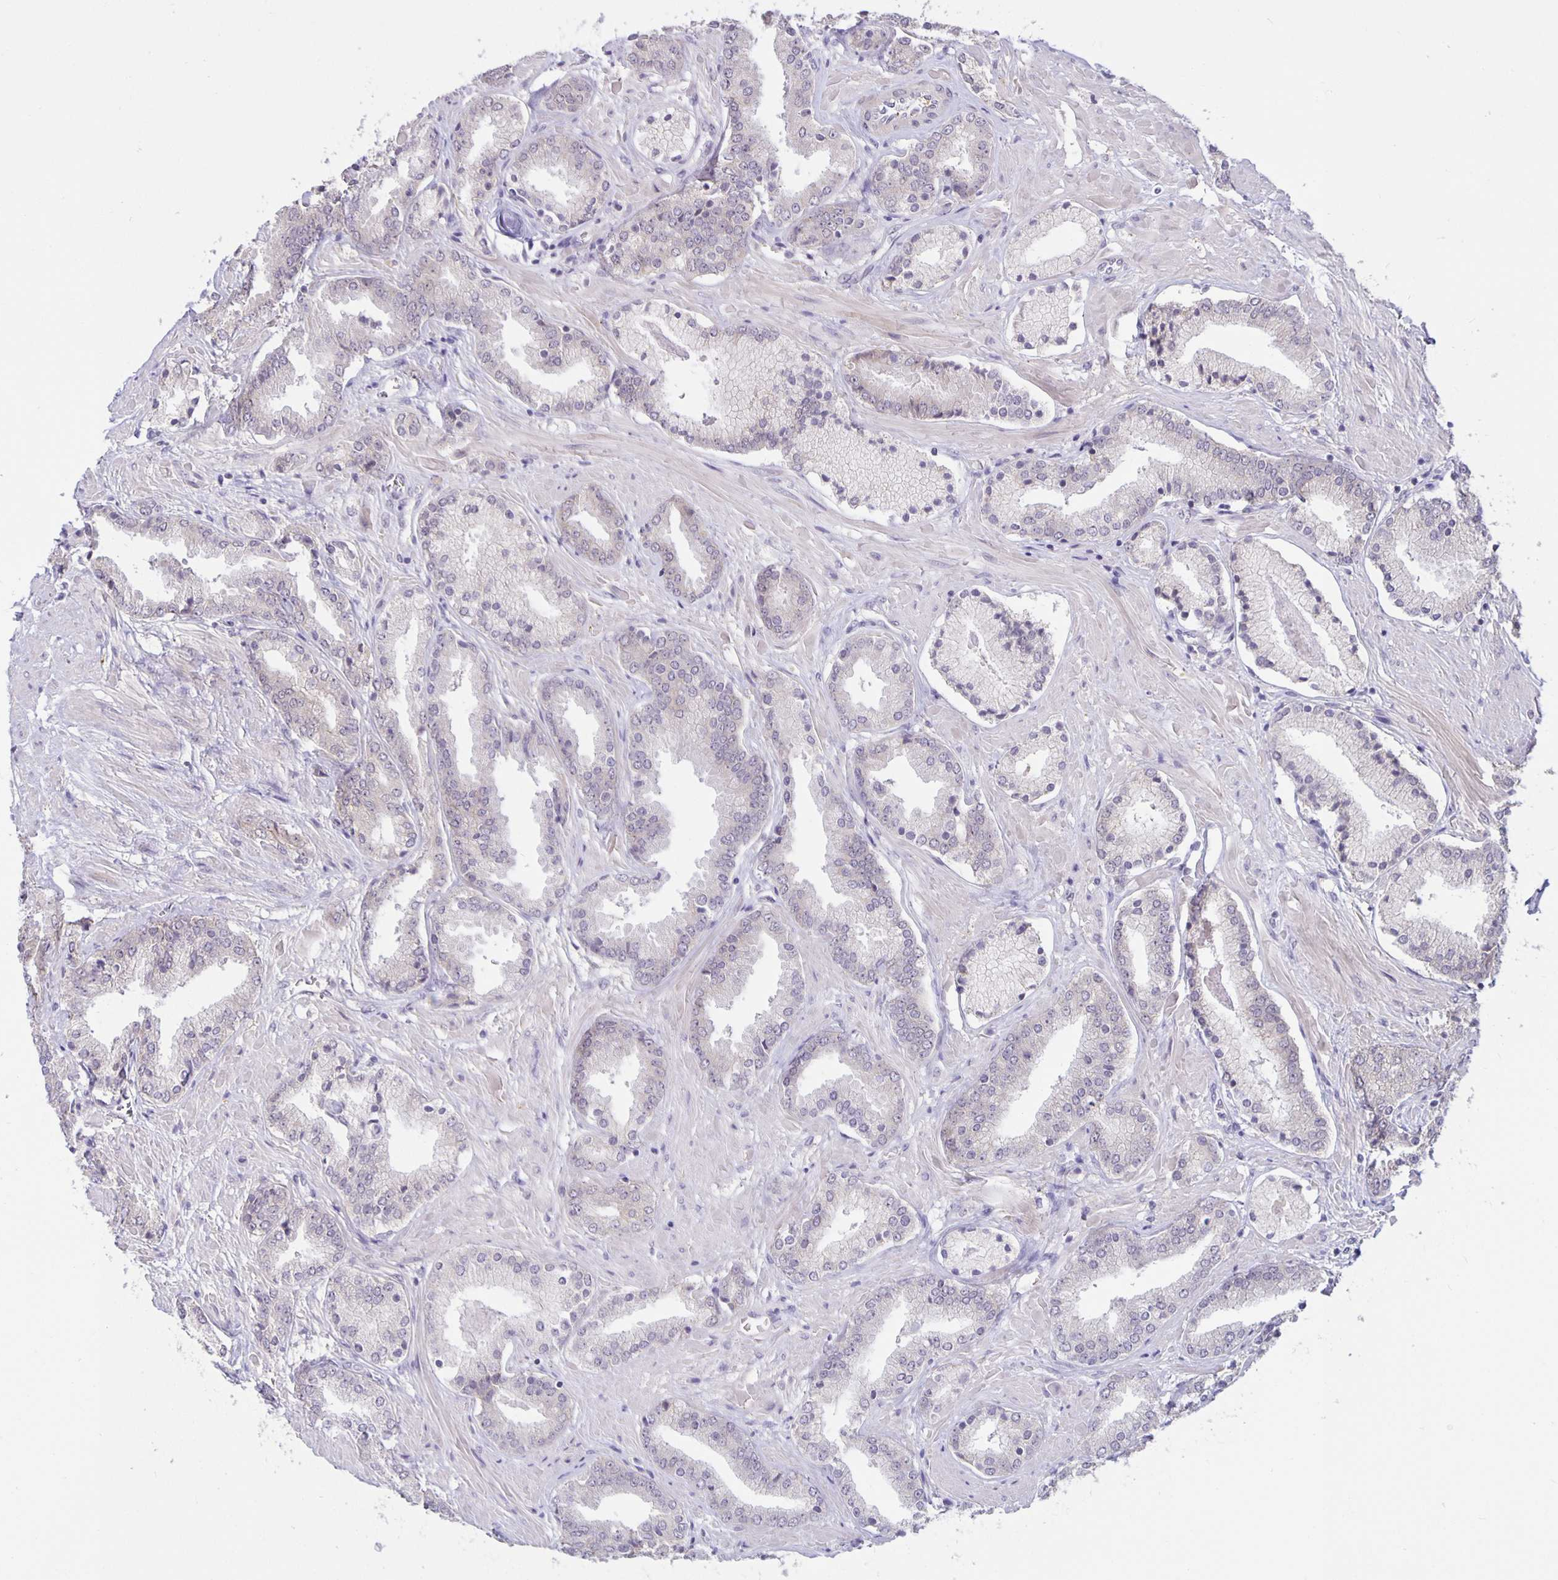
{"staining": {"intensity": "weak", "quantity": "<25%", "location": "cytoplasmic/membranous"}, "tissue": "prostate cancer", "cell_type": "Tumor cells", "image_type": "cancer", "snomed": [{"axis": "morphology", "description": "Adenocarcinoma, High grade"}, {"axis": "topography", "description": "Prostate"}], "caption": "The immunohistochemistry photomicrograph has no significant positivity in tumor cells of prostate high-grade adenocarcinoma tissue.", "gene": "ARVCF", "patient": {"sex": "male", "age": 56}}